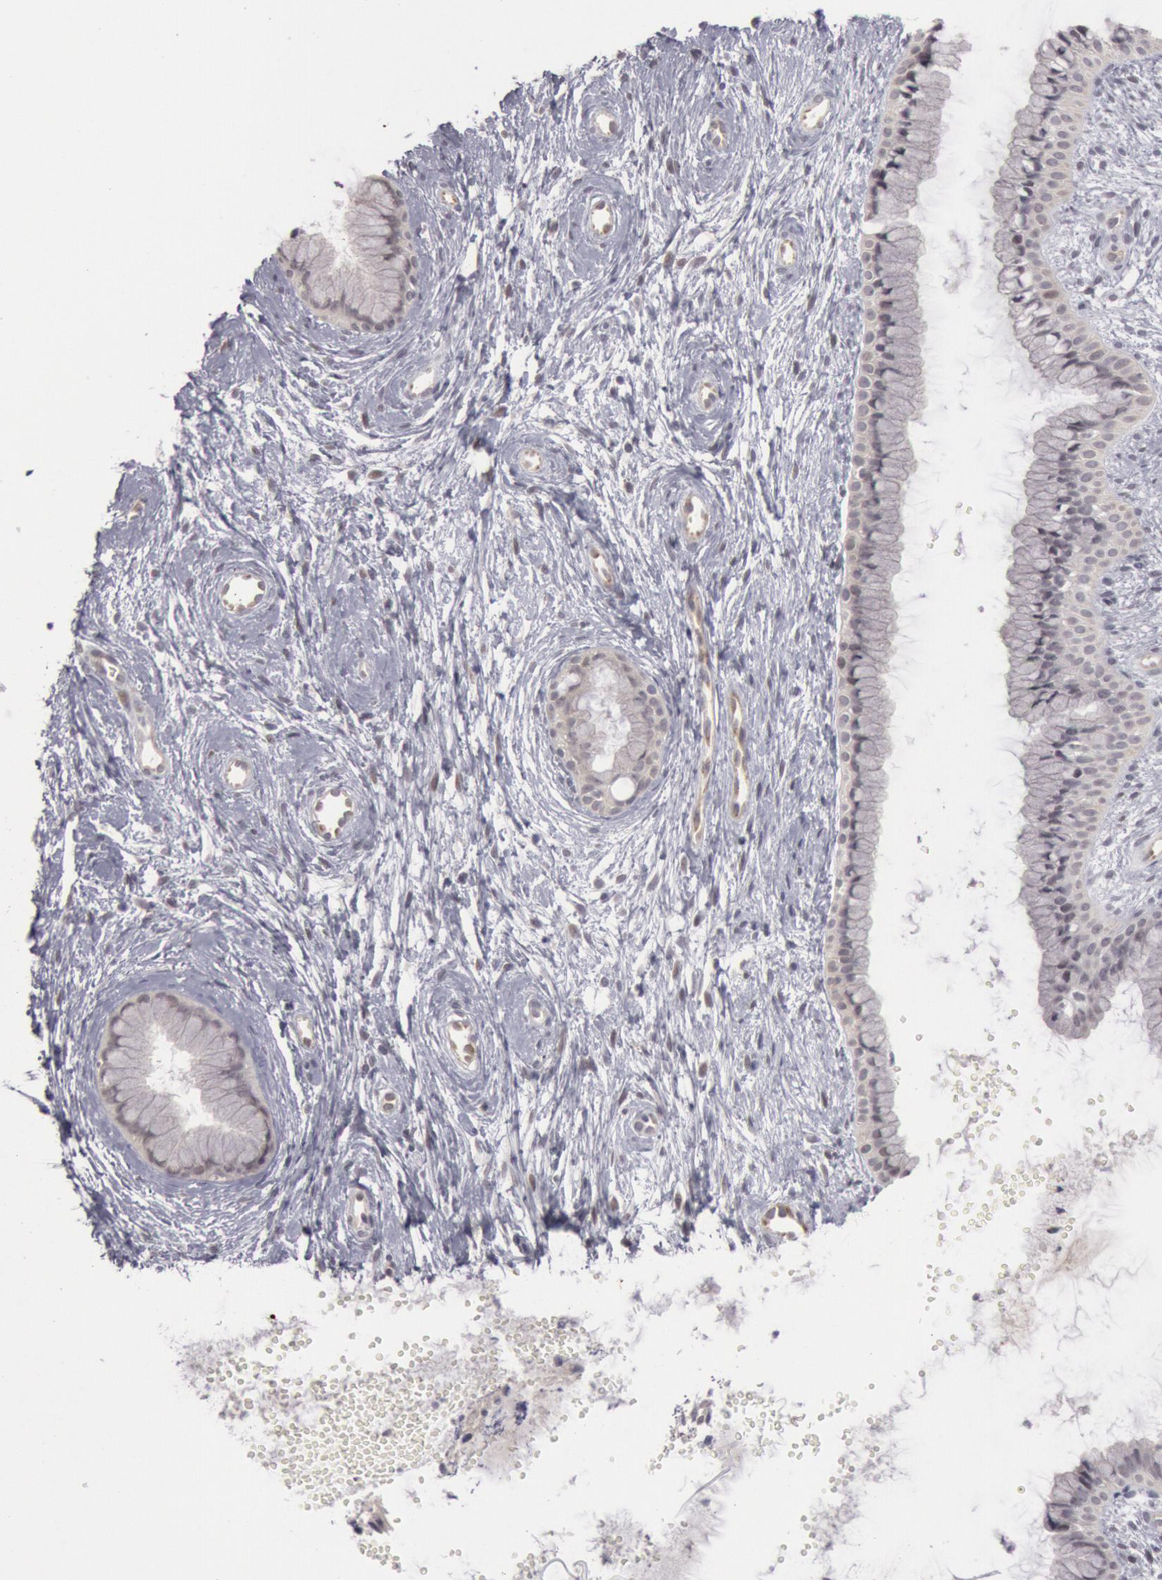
{"staining": {"intensity": "weak", "quantity": "25%-75%", "location": "cytoplasmic/membranous"}, "tissue": "cervix", "cell_type": "Glandular cells", "image_type": "normal", "snomed": [{"axis": "morphology", "description": "Normal tissue, NOS"}, {"axis": "topography", "description": "Cervix"}], "caption": "Immunohistochemistry (IHC) of benign human cervix demonstrates low levels of weak cytoplasmic/membranous expression in about 25%-75% of glandular cells. (DAB (3,3'-diaminobenzidine) IHC, brown staining for protein, blue staining for nuclei).", "gene": "JOSD1", "patient": {"sex": "female", "age": 39}}